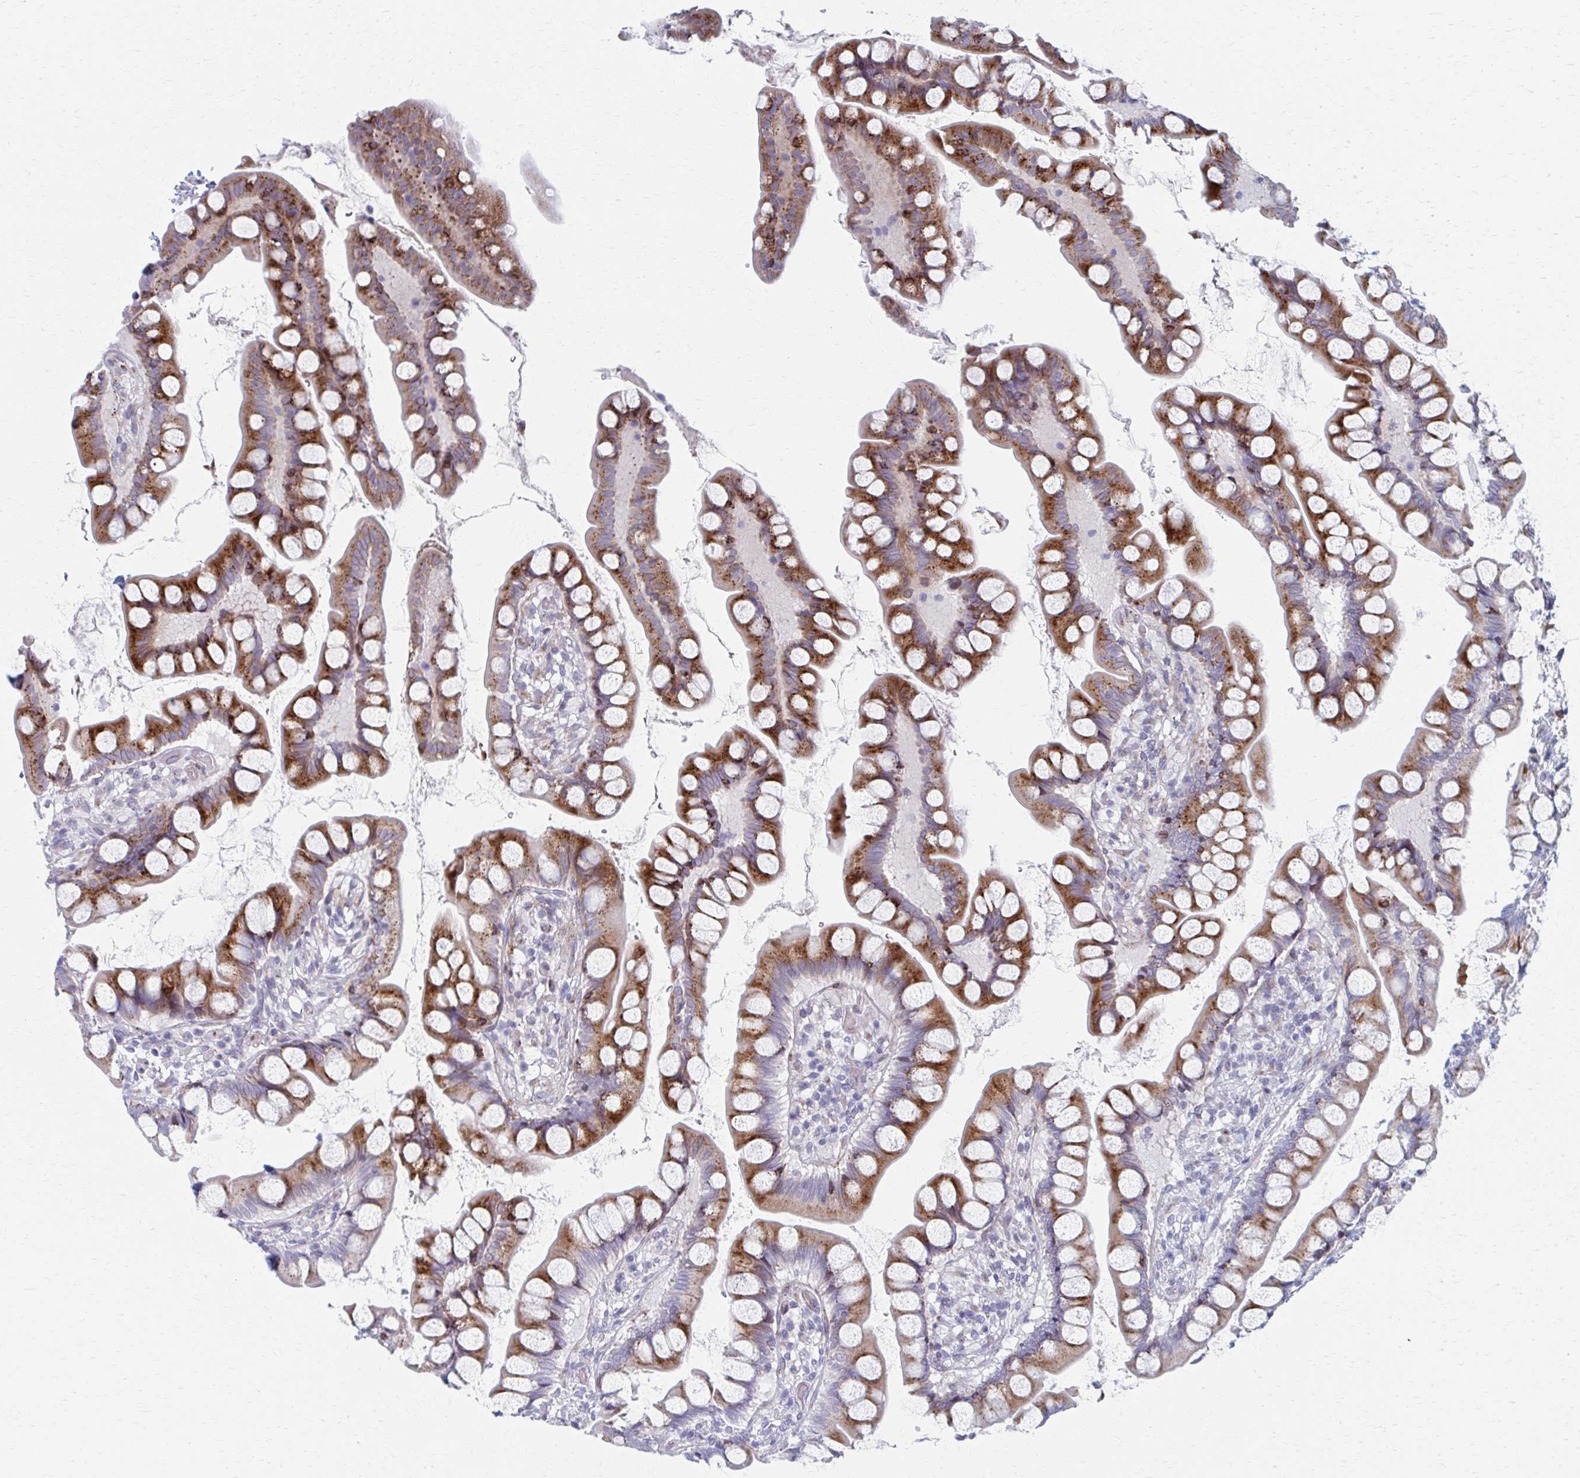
{"staining": {"intensity": "strong", "quantity": ">75%", "location": "cytoplasmic/membranous"}, "tissue": "small intestine", "cell_type": "Glandular cells", "image_type": "normal", "snomed": [{"axis": "morphology", "description": "Normal tissue, NOS"}, {"axis": "topography", "description": "Small intestine"}], "caption": "Unremarkable small intestine reveals strong cytoplasmic/membranous expression in approximately >75% of glandular cells, visualized by immunohistochemistry. (DAB (3,3'-diaminobenzidine) = brown stain, brightfield microscopy at high magnification).", "gene": "OLFM2", "patient": {"sex": "male", "age": 70}}